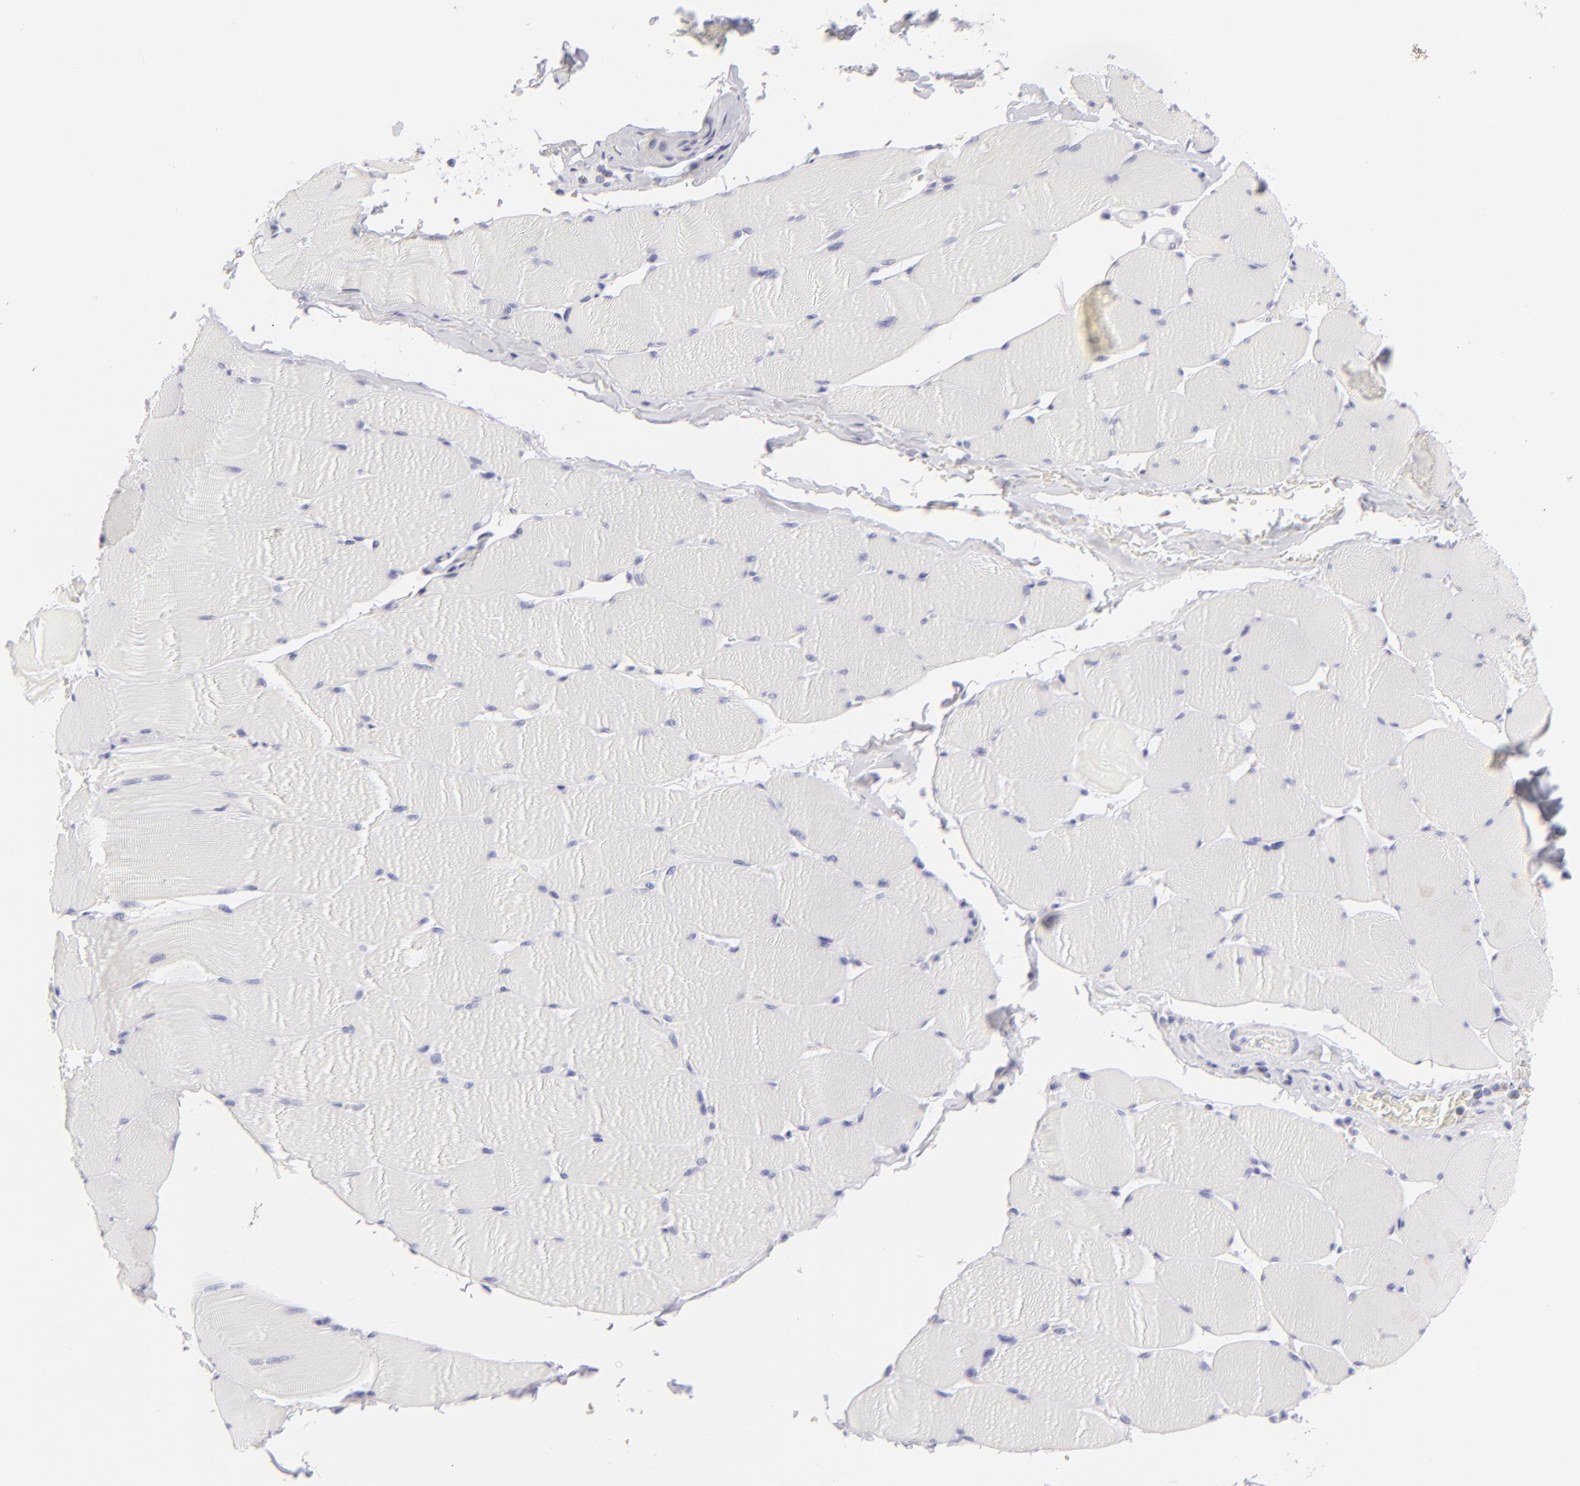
{"staining": {"intensity": "negative", "quantity": "none", "location": "none"}, "tissue": "skeletal muscle", "cell_type": "Myocytes", "image_type": "normal", "snomed": [{"axis": "morphology", "description": "Normal tissue, NOS"}, {"axis": "topography", "description": "Skeletal muscle"}], "caption": "High magnification brightfield microscopy of normal skeletal muscle stained with DAB (3,3'-diaminobenzidine) (brown) and counterstained with hematoxylin (blue): myocytes show no significant staining.", "gene": "FCER2", "patient": {"sex": "male", "age": 62}}